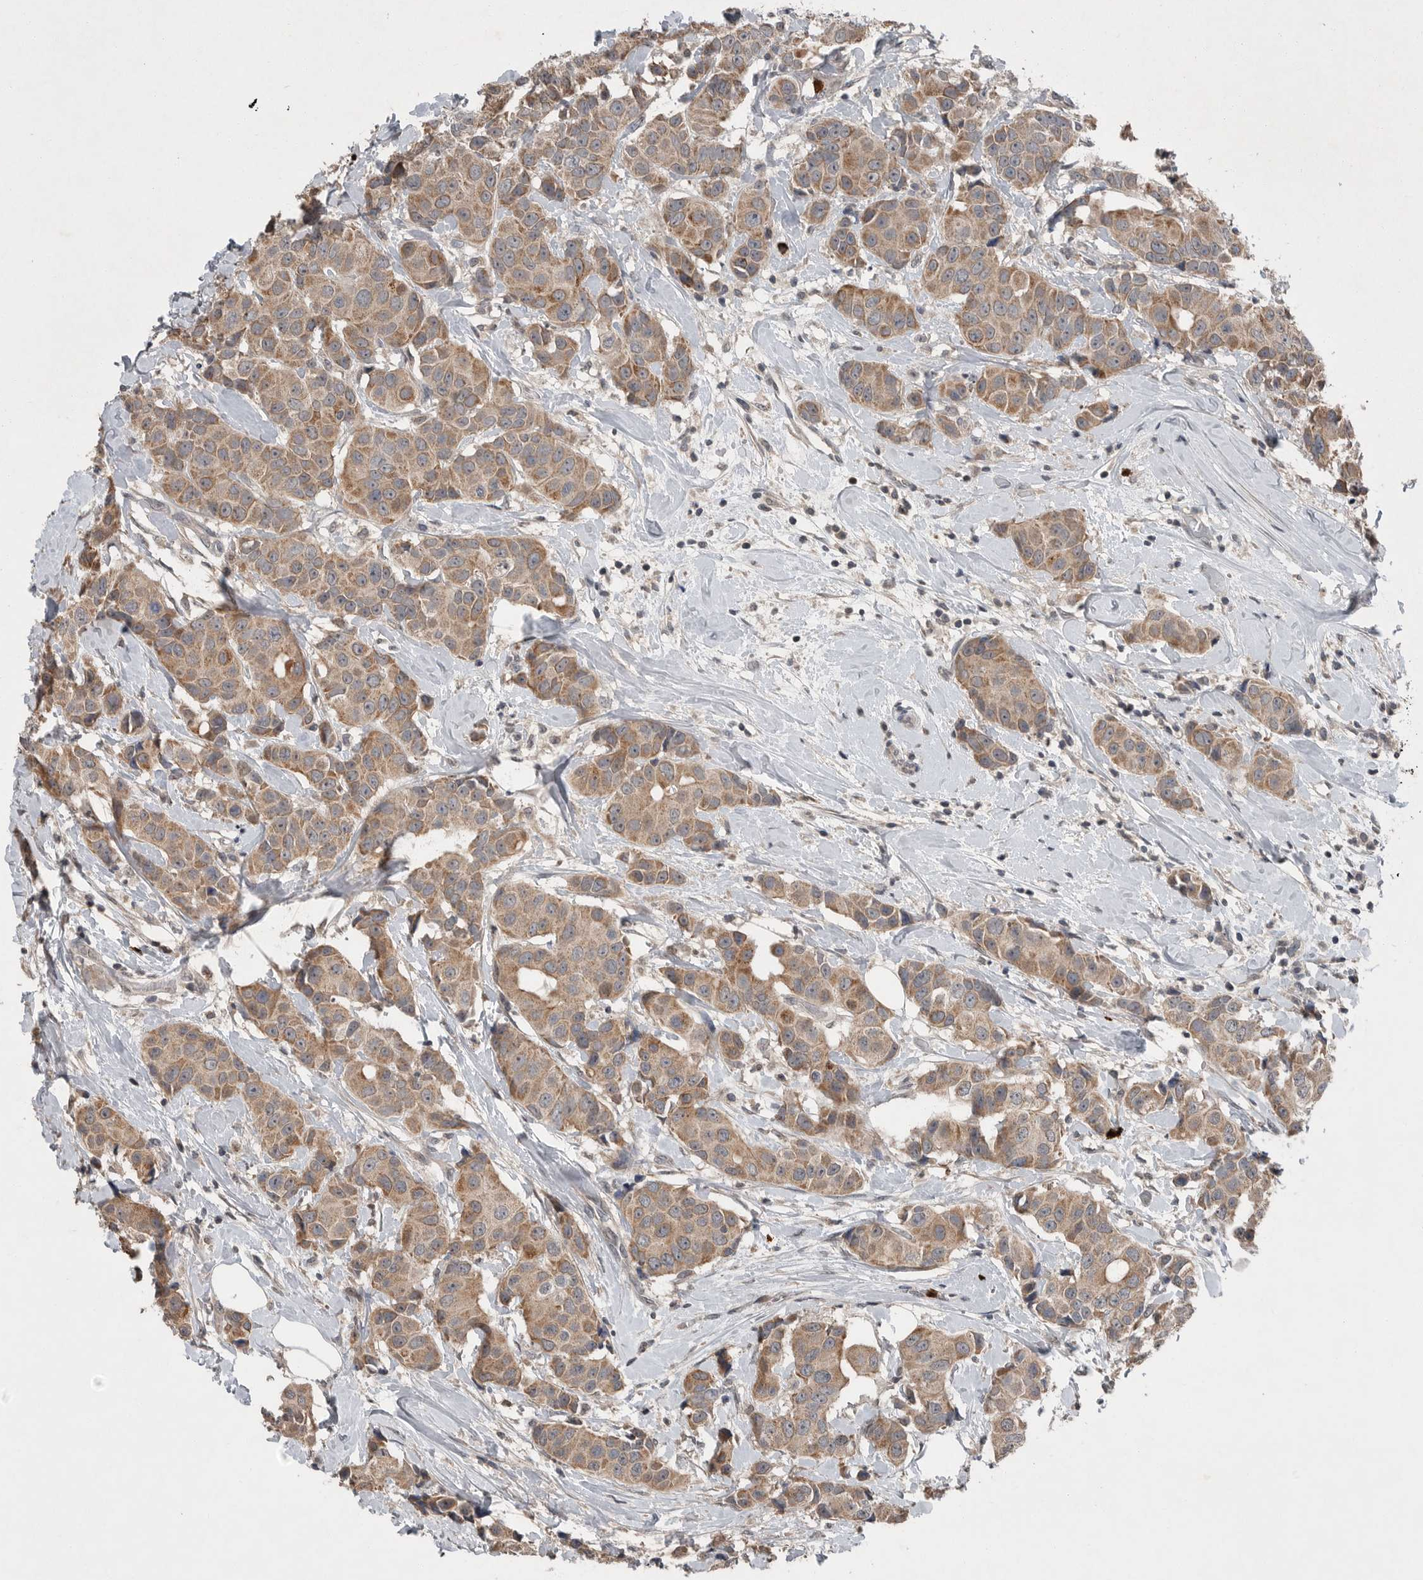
{"staining": {"intensity": "moderate", "quantity": ">75%", "location": "cytoplasmic/membranous"}, "tissue": "breast cancer", "cell_type": "Tumor cells", "image_type": "cancer", "snomed": [{"axis": "morphology", "description": "Normal tissue, NOS"}, {"axis": "morphology", "description": "Duct carcinoma"}, {"axis": "topography", "description": "Breast"}], "caption": "Breast cancer (infiltrating ductal carcinoma) stained for a protein (brown) demonstrates moderate cytoplasmic/membranous positive expression in approximately >75% of tumor cells.", "gene": "SCP2", "patient": {"sex": "female", "age": 39}}